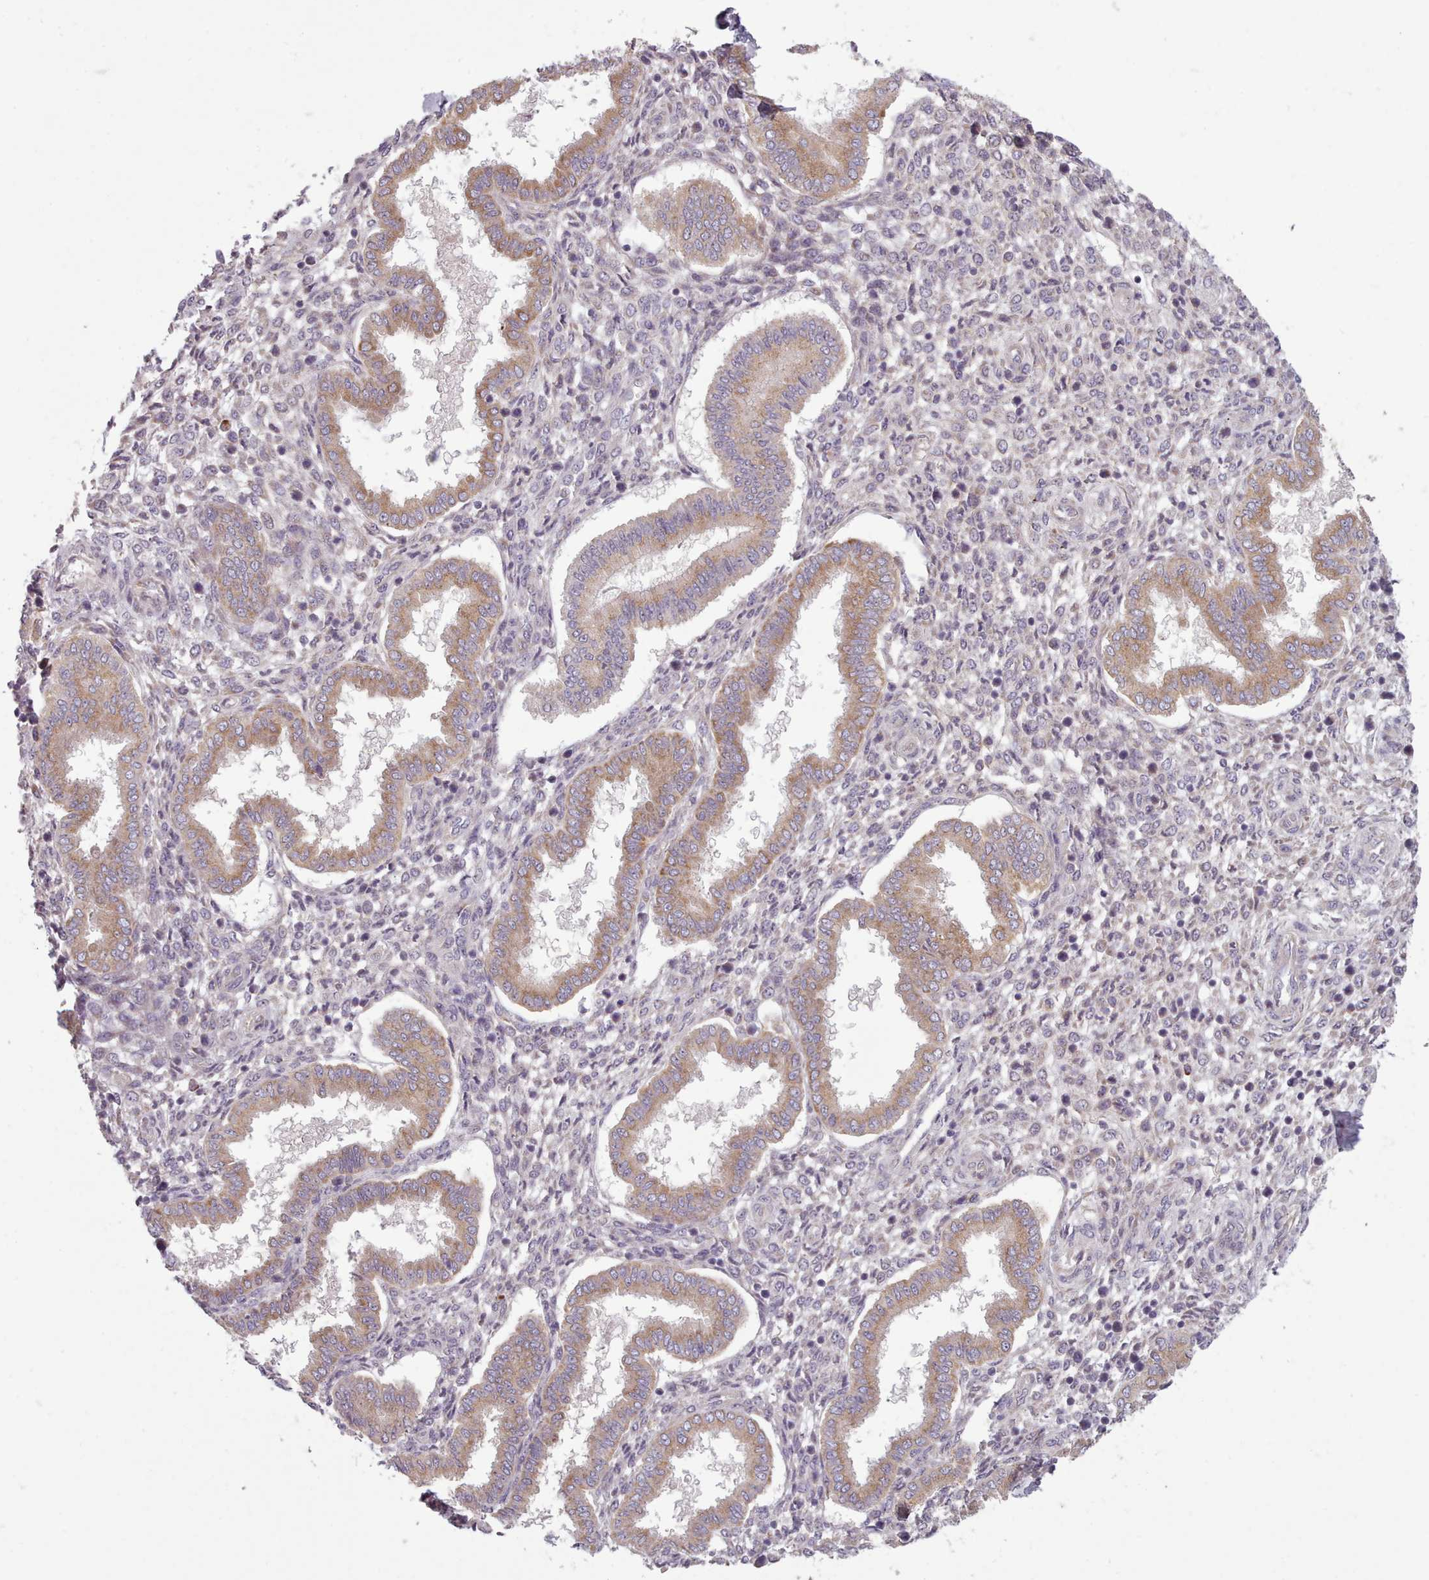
{"staining": {"intensity": "negative", "quantity": "none", "location": "none"}, "tissue": "endometrium", "cell_type": "Cells in endometrial stroma", "image_type": "normal", "snomed": [{"axis": "morphology", "description": "Normal tissue, NOS"}, {"axis": "topography", "description": "Endometrium"}], "caption": "Immunohistochemistry (IHC) image of unremarkable endometrium: human endometrium stained with DAB demonstrates no significant protein positivity in cells in endometrial stroma. Brightfield microscopy of immunohistochemistry (IHC) stained with DAB (brown) and hematoxylin (blue), captured at high magnification.", "gene": "LAPTM5", "patient": {"sex": "female", "age": 24}}